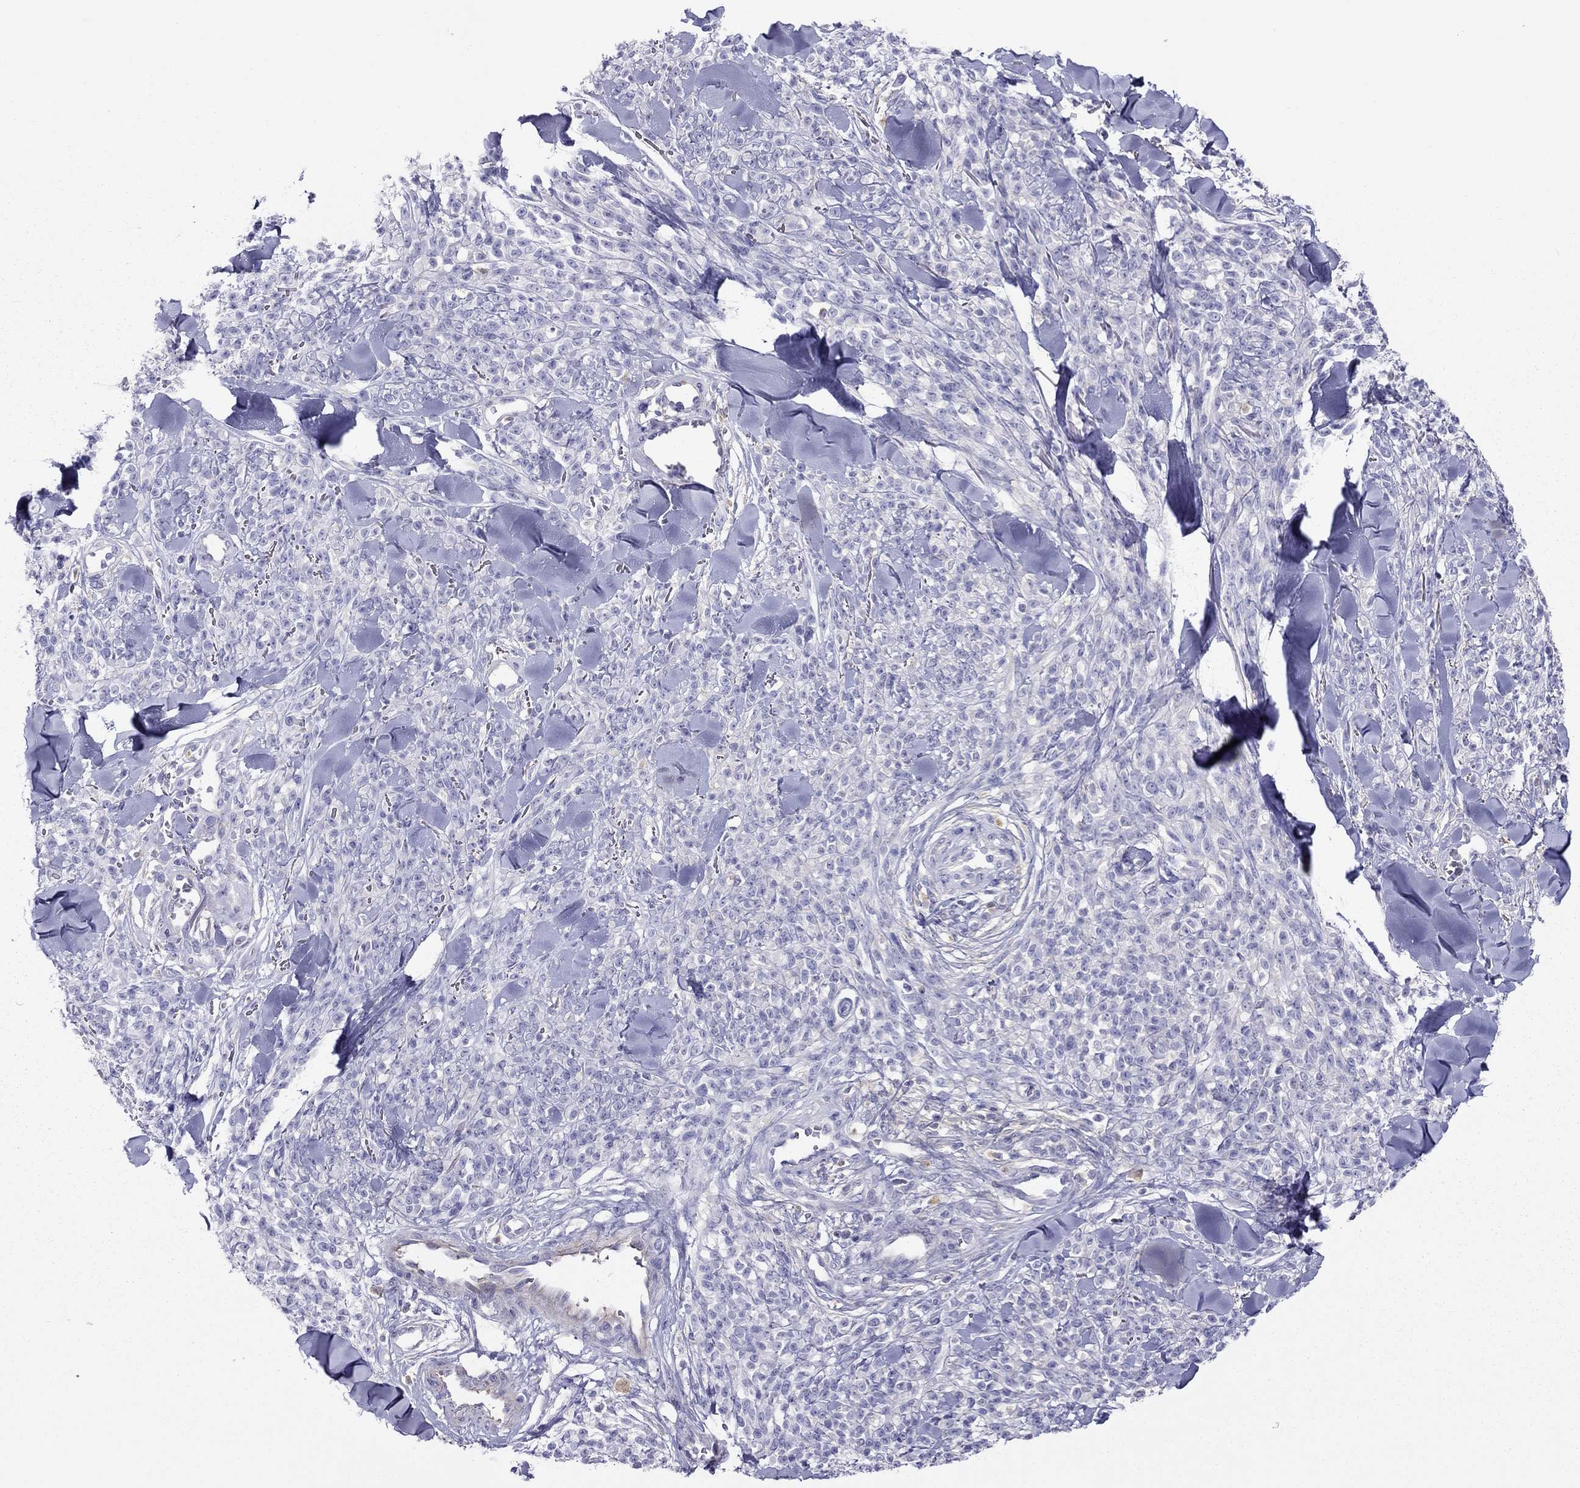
{"staining": {"intensity": "negative", "quantity": "none", "location": "none"}, "tissue": "melanoma", "cell_type": "Tumor cells", "image_type": "cancer", "snomed": [{"axis": "morphology", "description": "Malignant melanoma, NOS"}, {"axis": "topography", "description": "Skin"}, {"axis": "topography", "description": "Skin of trunk"}], "caption": "Tumor cells are negative for protein expression in human malignant melanoma.", "gene": "ALOX15B", "patient": {"sex": "male", "age": 74}}